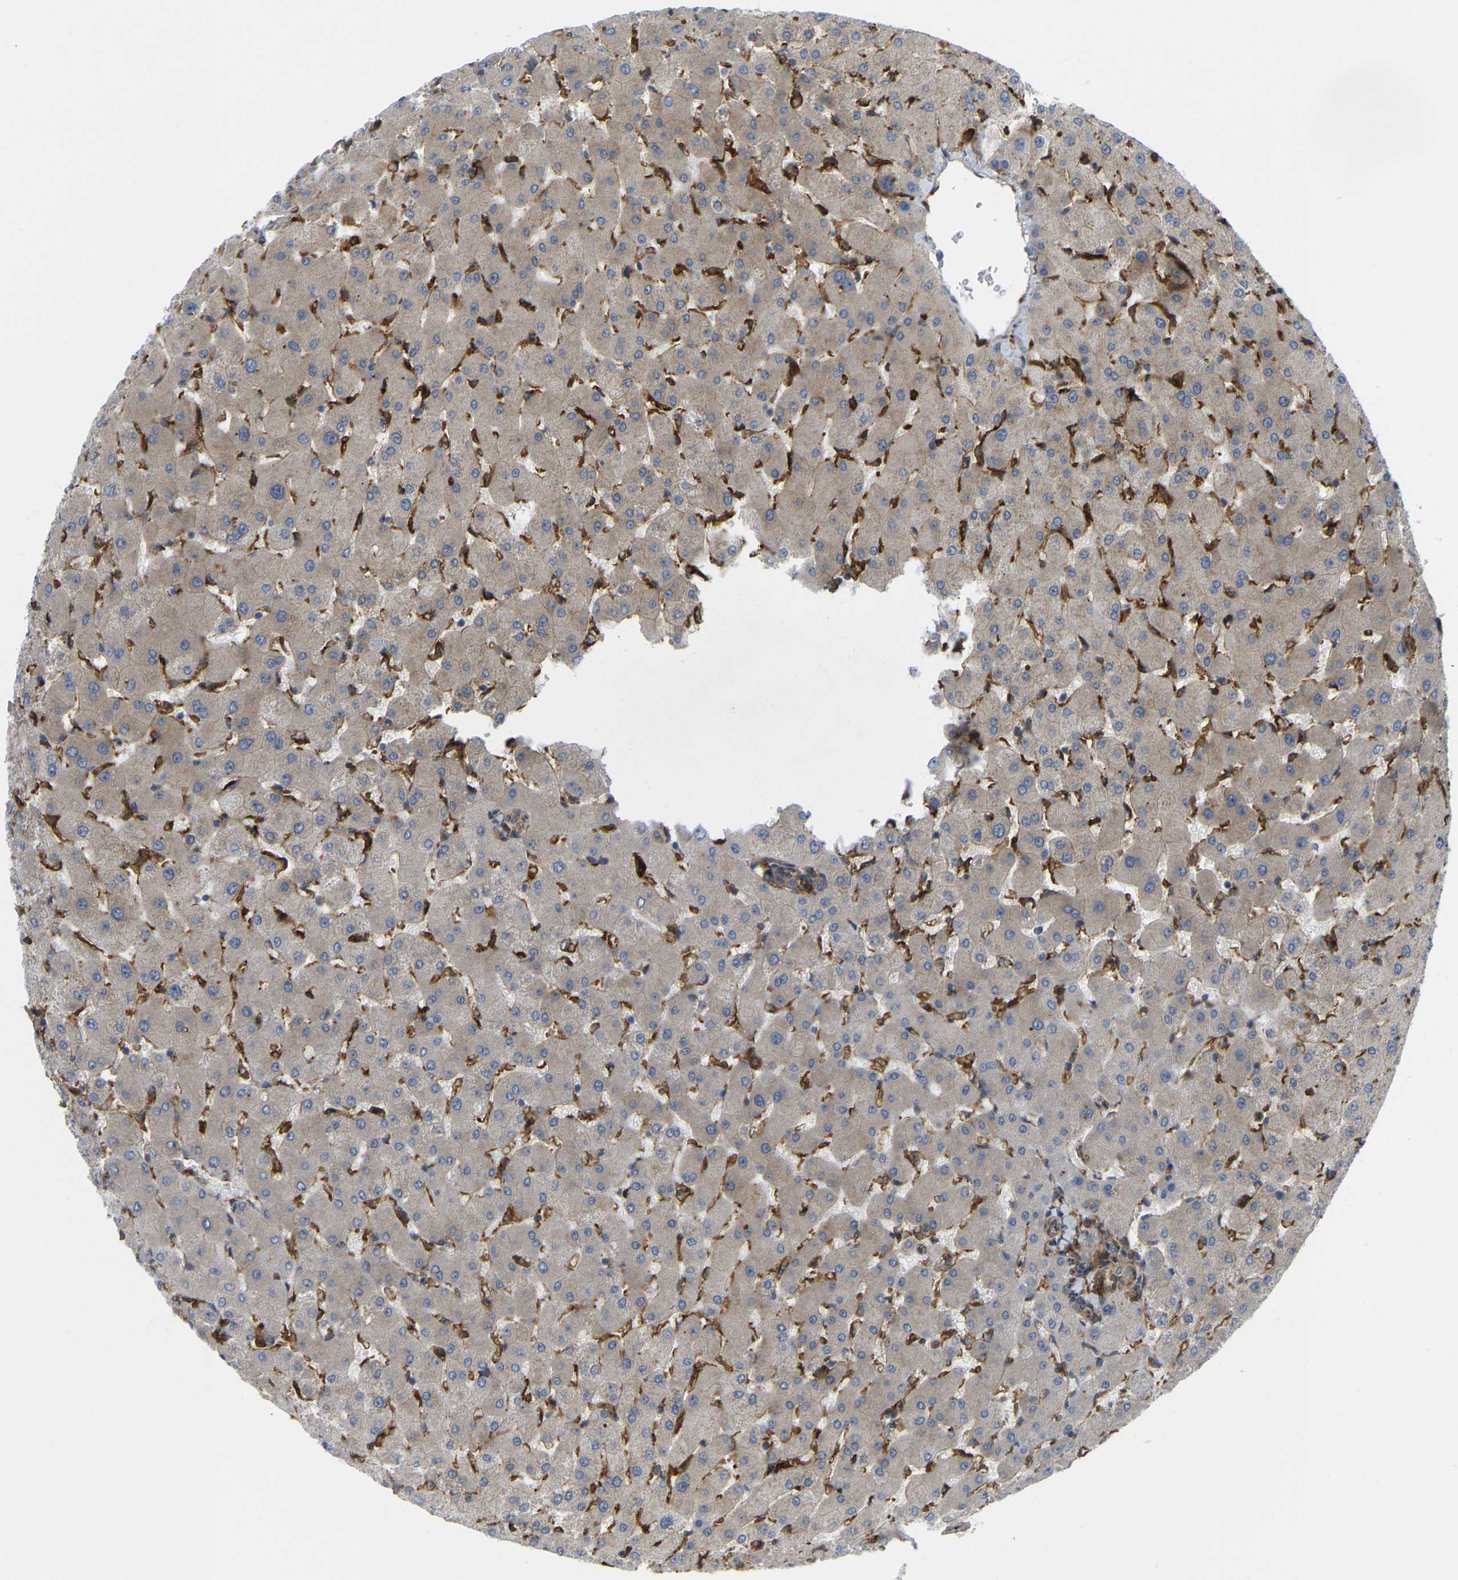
{"staining": {"intensity": "weak", "quantity": "<25%", "location": "cytoplasmic/membranous"}, "tissue": "liver", "cell_type": "Cholangiocytes", "image_type": "normal", "snomed": [{"axis": "morphology", "description": "Normal tissue, NOS"}, {"axis": "topography", "description": "Liver"}], "caption": "Immunohistochemical staining of unremarkable human liver demonstrates no significant positivity in cholangiocytes. (Stains: DAB (3,3'-diaminobenzidine) immunohistochemistry with hematoxylin counter stain, Microscopy: brightfield microscopy at high magnification).", "gene": "PICALM", "patient": {"sex": "female", "age": 63}}